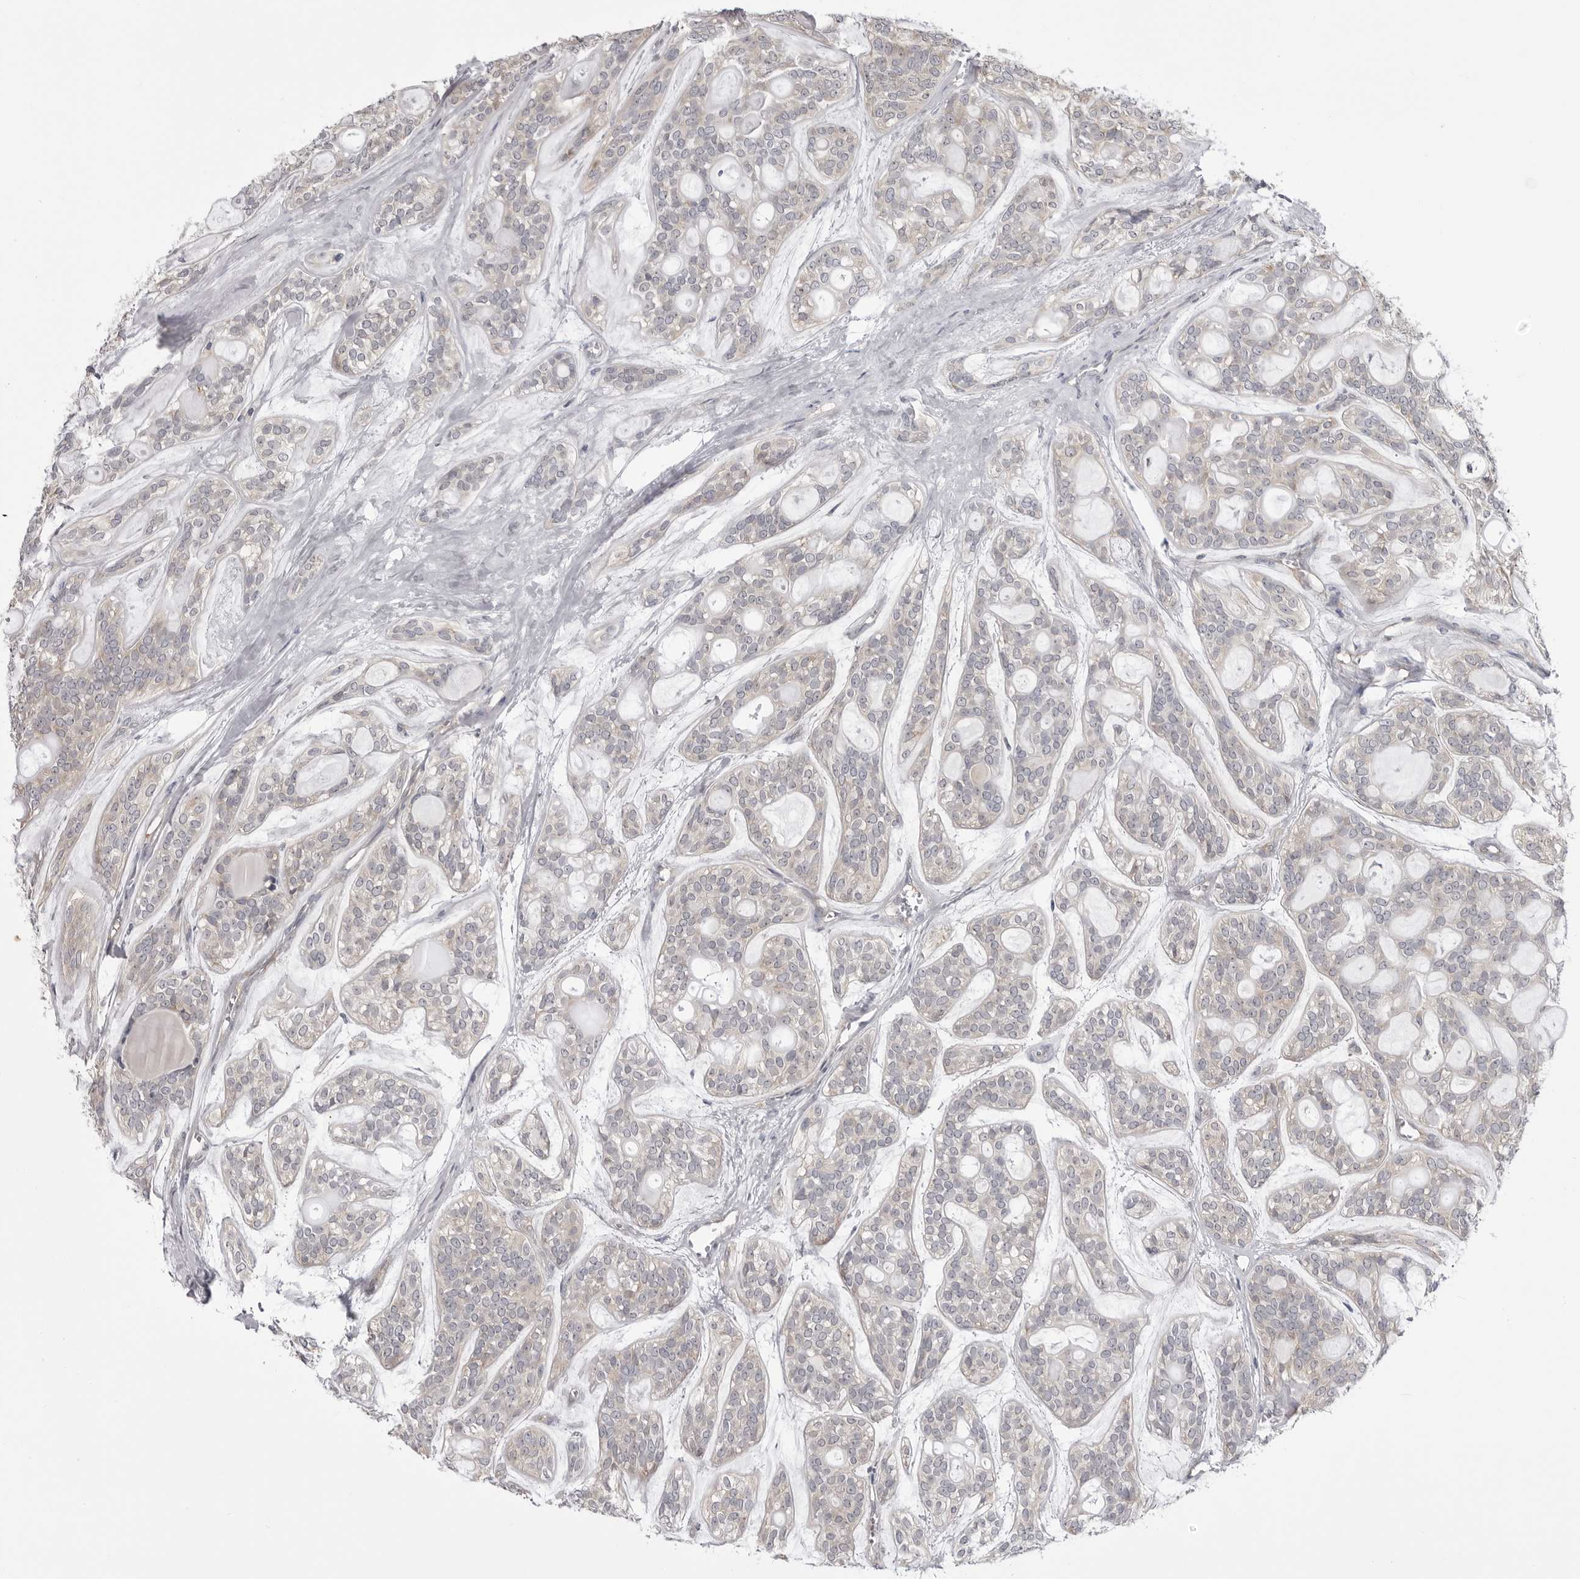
{"staining": {"intensity": "negative", "quantity": "none", "location": "none"}, "tissue": "head and neck cancer", "cell_type": "Tumor cells", "image_type": "cancer", "snomed": [{"axis": "morphology", "description": "Adenocarcinoma, NOS"}, {"axis": "topography", "description": "Head-Neck"}], "caption": "Immunohistochemistry (IHC) photomicrograph of neoplastic tissue: human head and neck cancer stained with DAB exhibits no significant protein positivity in tumor cells.", "gene": "FH", "patient": {"sex": "male", "age": 66}}